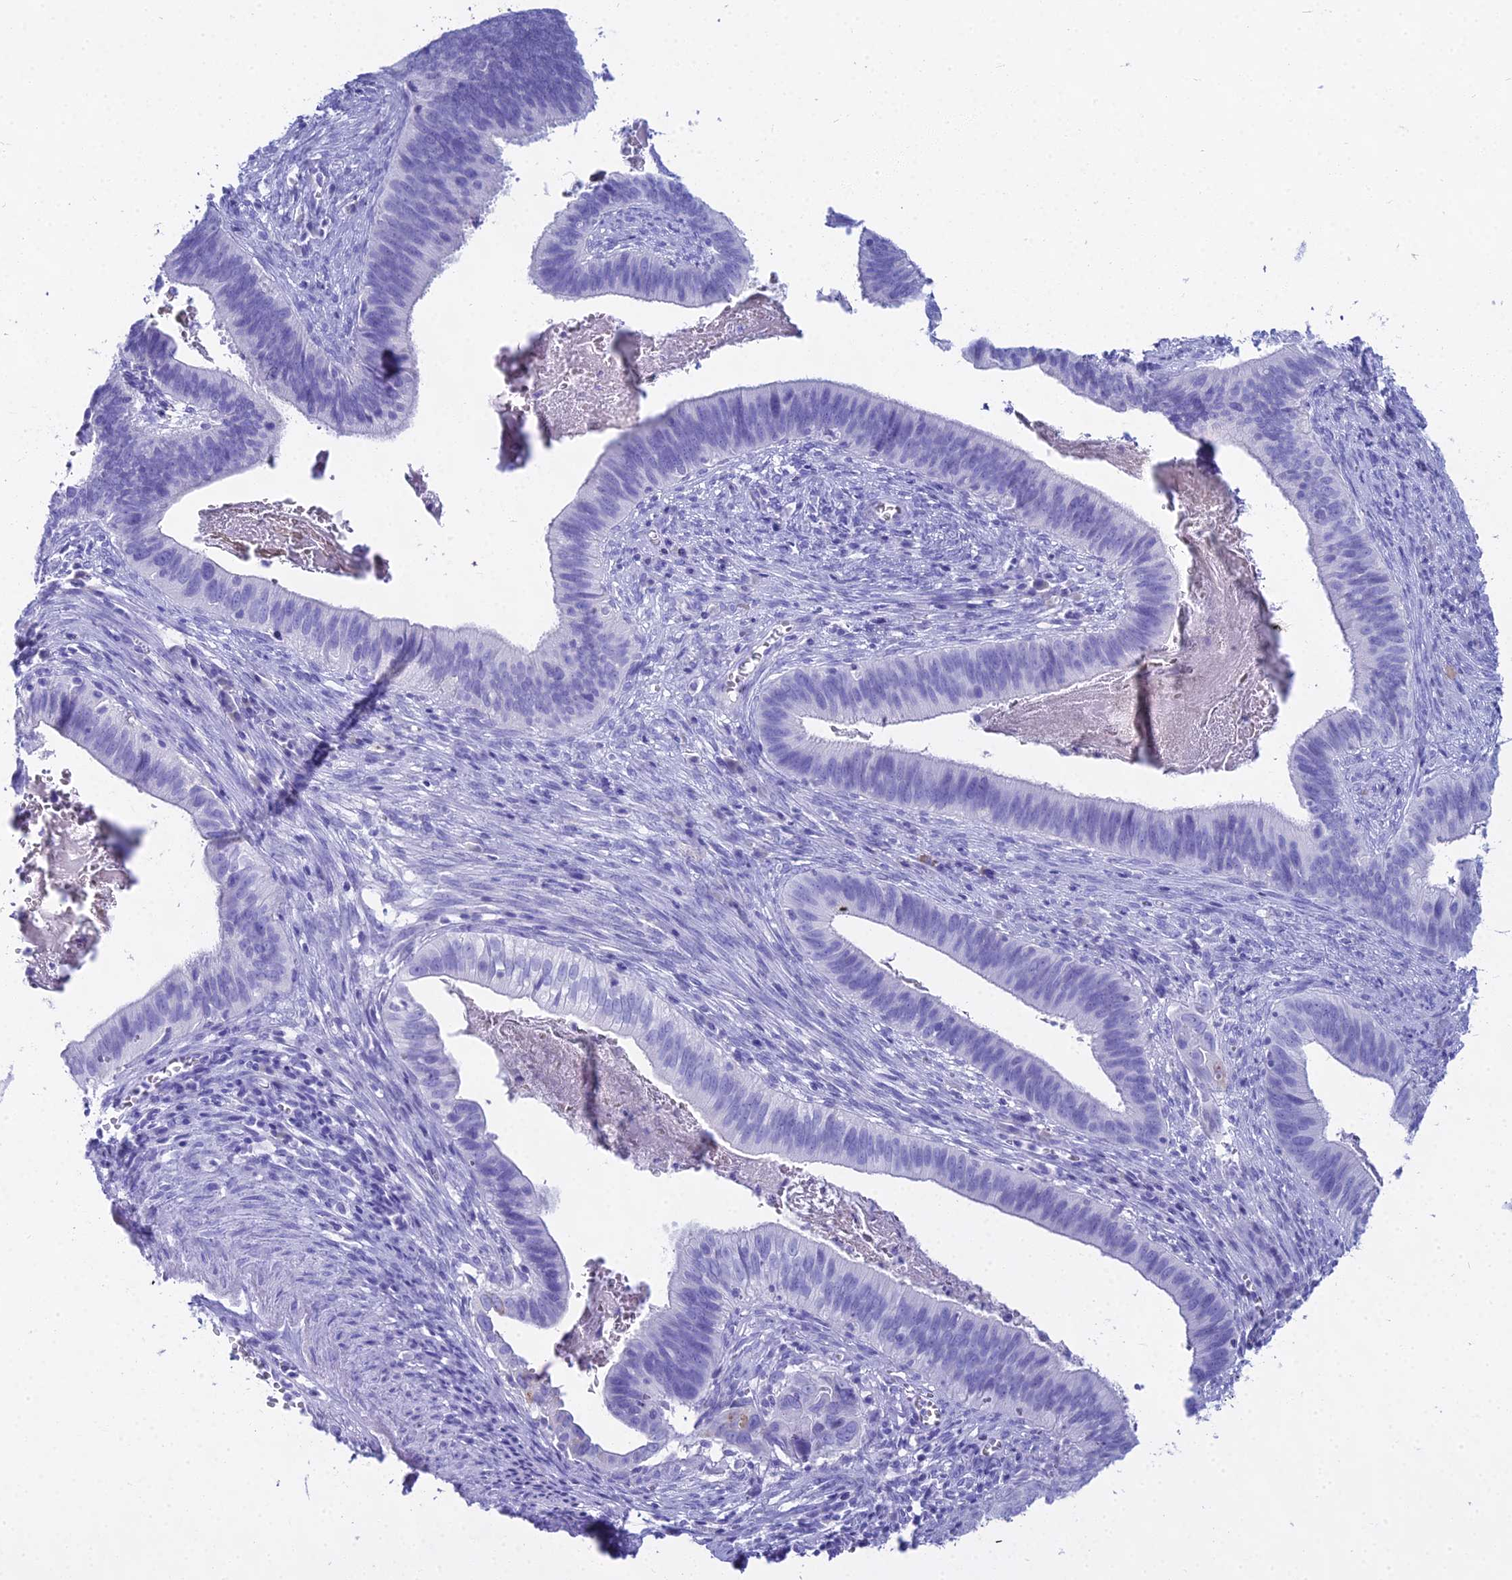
{"staining": {"intensity": "negative", "quantity": "none", "location": "none"}, "tissue": "cervical cancer", "cell_type": "Tumor cells", "image_type": "cancer", "snomed": [{"axis": "morphology", "description": "Adenocarcinoma, NOS"}, {"axis": "topography", "description": "Cervix"}], "caption": "Immunohistochemistry (IHC) micrograph of human adenocarcinoma (cervical) stained for a protein (brown), which demonstrates no positivity in tumor cells.", "gene": "CGB2", "patient": {"sex": "female", "age": 42}}